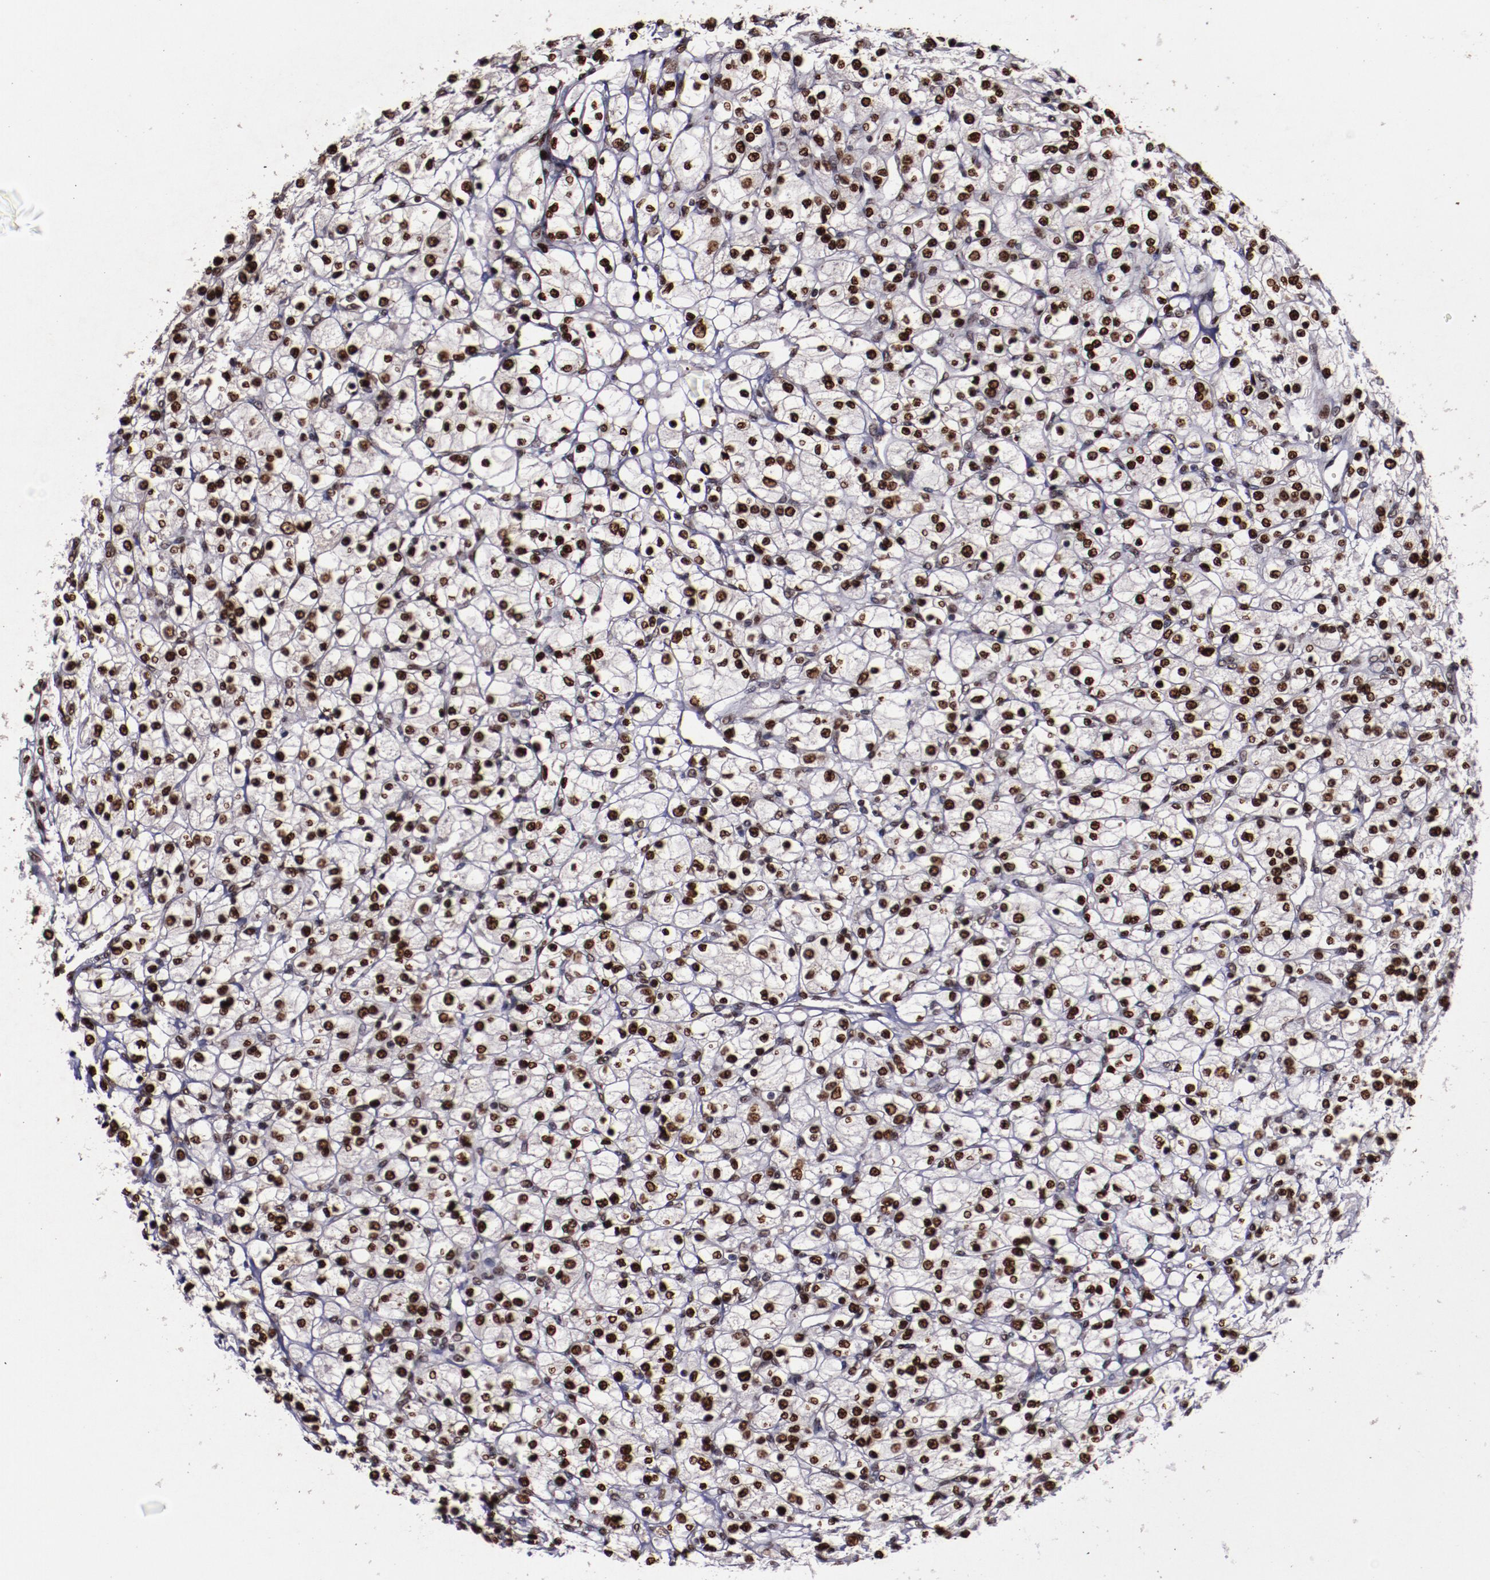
{"staining": {"intensity": "strong", "quantity": ">75%", "location": "nuclear"}, "tissue": "renal cancer", "cell_type": "Tumor cells", "image_type": "cancer", "snomed": [{"axis": "morphology", "description": "Adenocarcinoma, NOS"}, {"axis": "topography", "description": "Kidney"}], "caption": "The micrograph reveals a brown stain indicating the presence of a protein in the nuclear of tumor cells in renal cancer.", "gene": "APEX1", "patient": {"sex": "female", "age": 83}}